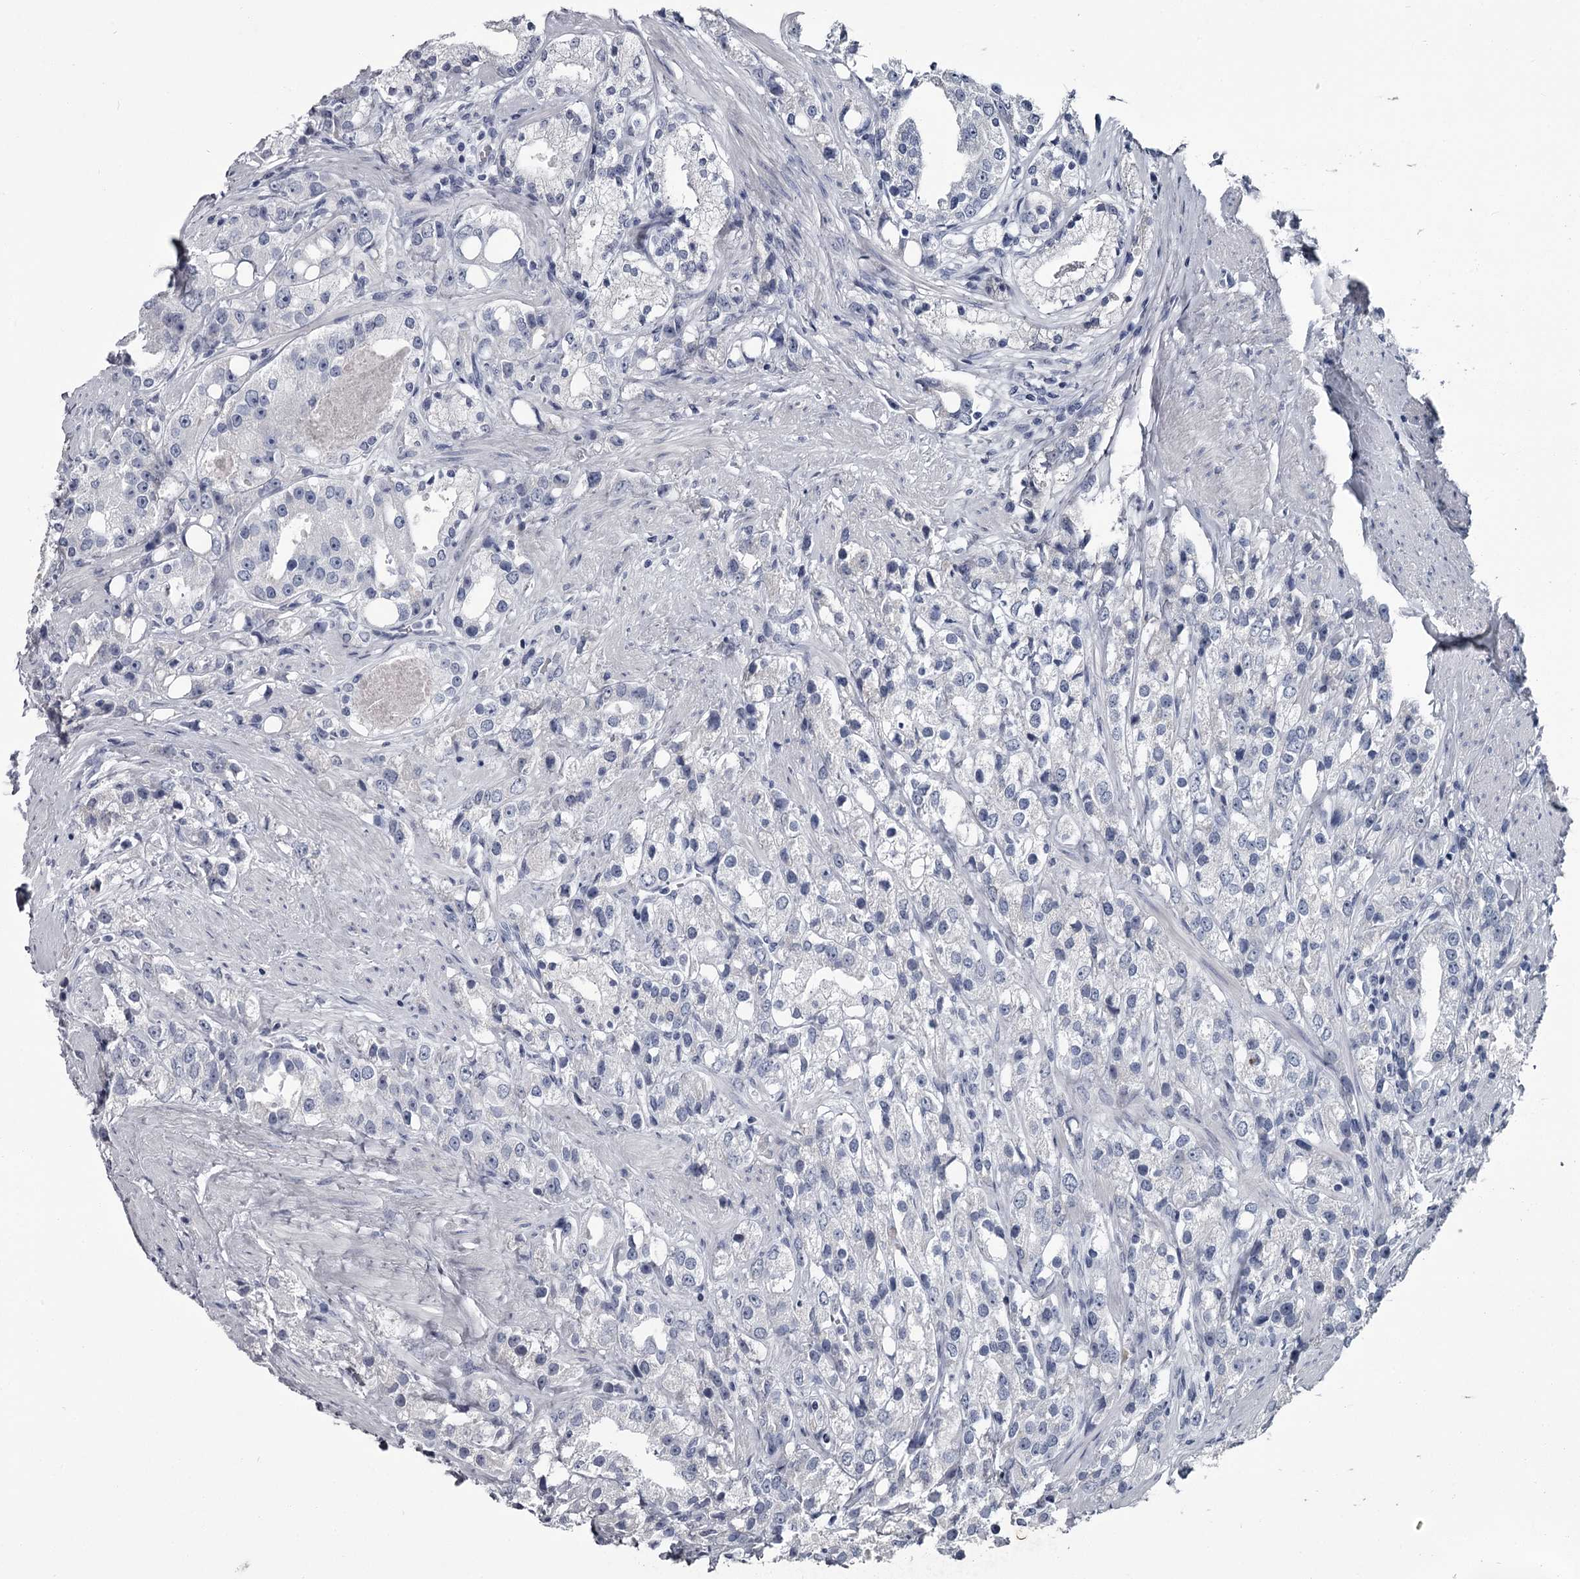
{"staining": {"intensity": "negative", "quantity": "none", "location": "none"}, "tissue": "prostate cancer", "cell_type": "Tumor cells", "image_type": "cancer", "snomed": [{"axis": "morphology", "description": "Adenocarcinoma, NOS"}, {"axis": "topography", "description": "Prostate"}], "caption": "Immunohistochemistry (IHC) of prostate adenocarcinoma shows no staining in tumor cells.", "gene": "DAO", "patient": {"sex": "male", "age": 79}}